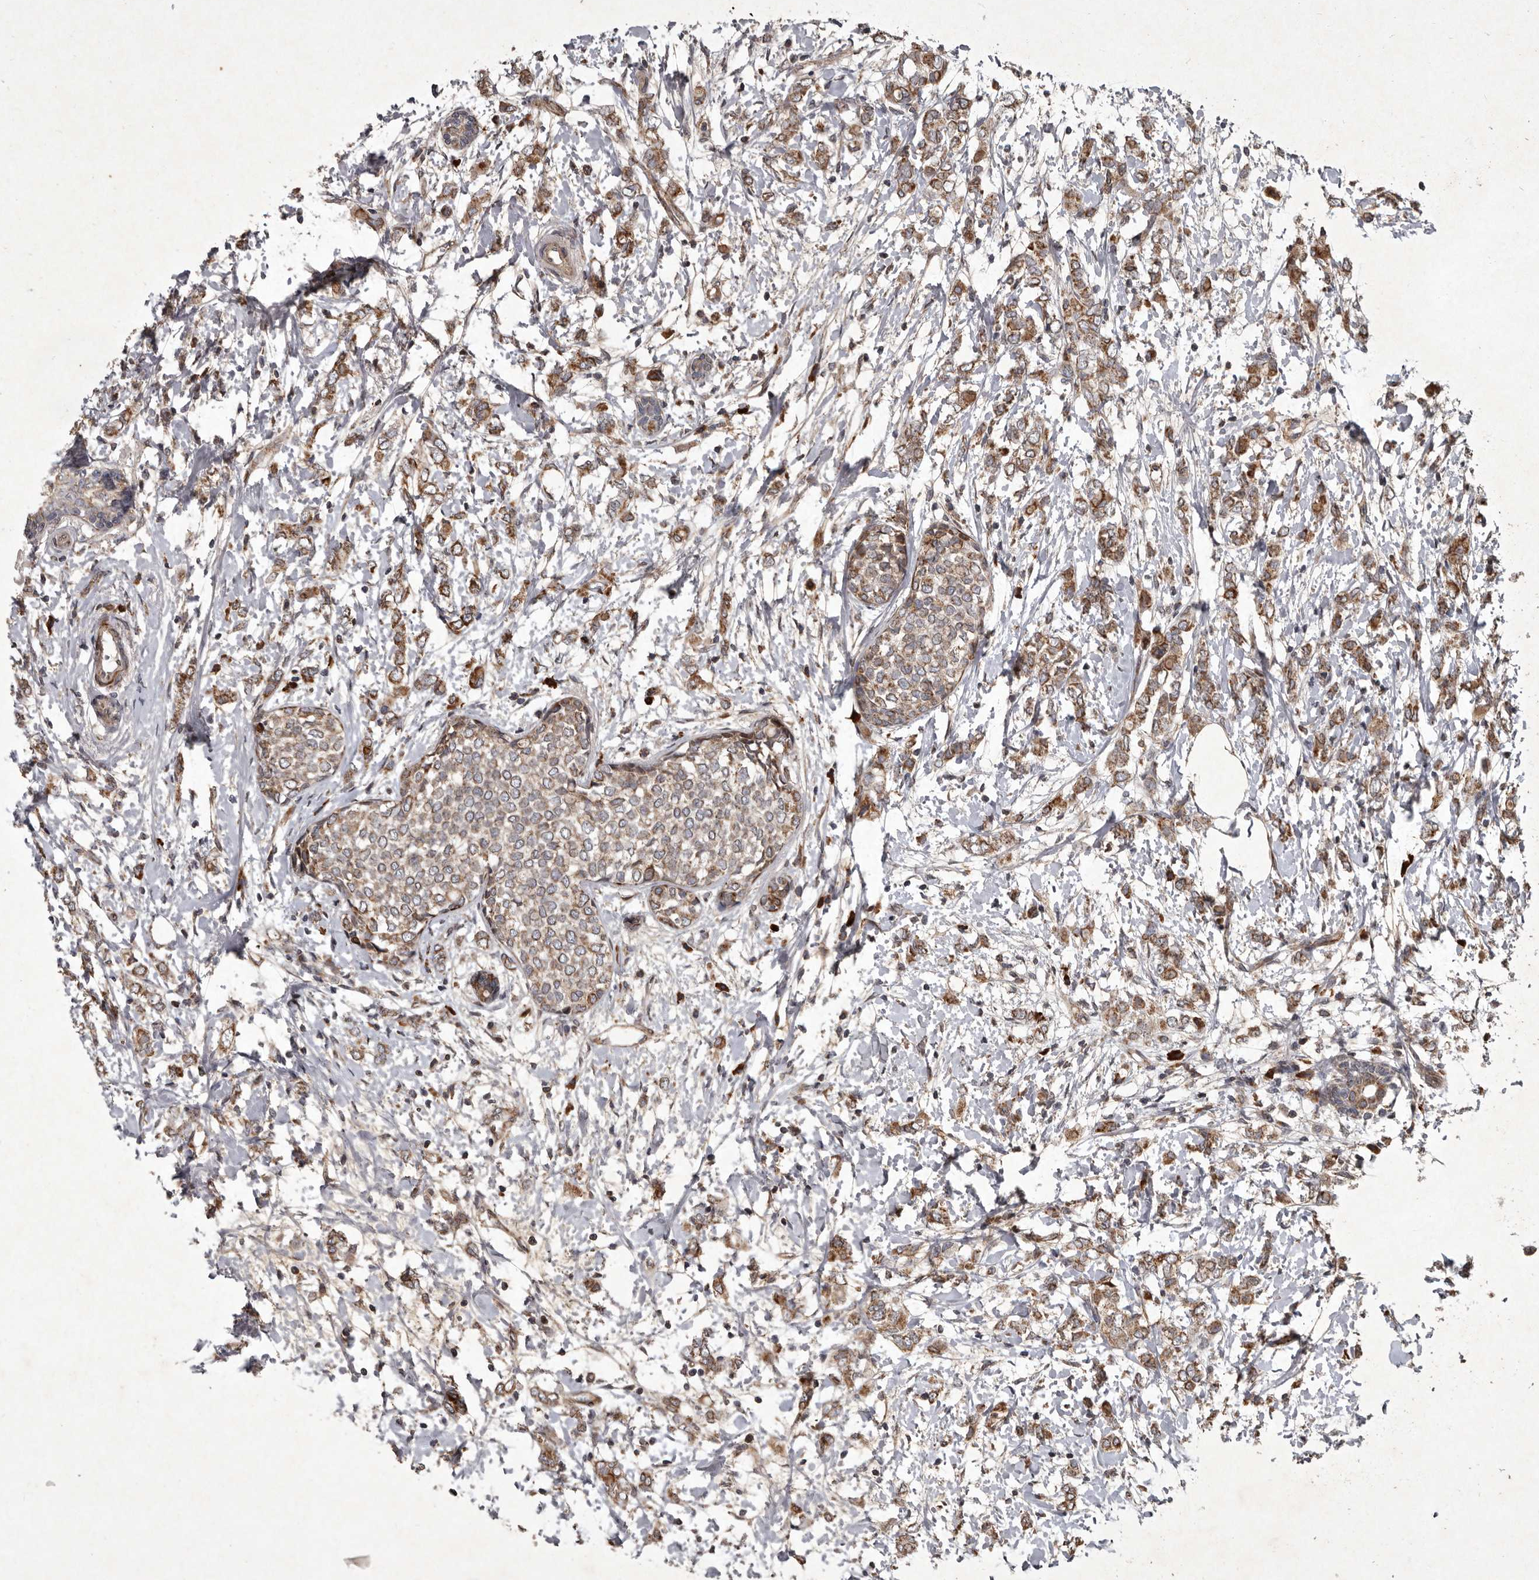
{"staining": {"intensity": "moderate", "quantity": ">75%", "location": "cytoplasmic/membranous"}, "tissue": "breast cancer", "cell_type": "Tumor cells", "image_type": "cancer", "snomed": [{"axis": "morphology", "description": "Normal tissue, NOS"}, {"axis": "morphology", "description": "Lobular carcinoma"}, {"axis": "topography", "description": "Breast"}], "caption": "Immunohistochemistry of human breast cancer (lobular carcinoma) demonstrates medium levels of moderate cytoplasmic/membranous expression in approximately >75% of tumor cells.", "gene": "MRPS15", "patient": {"sex": "female", "age": 47}}